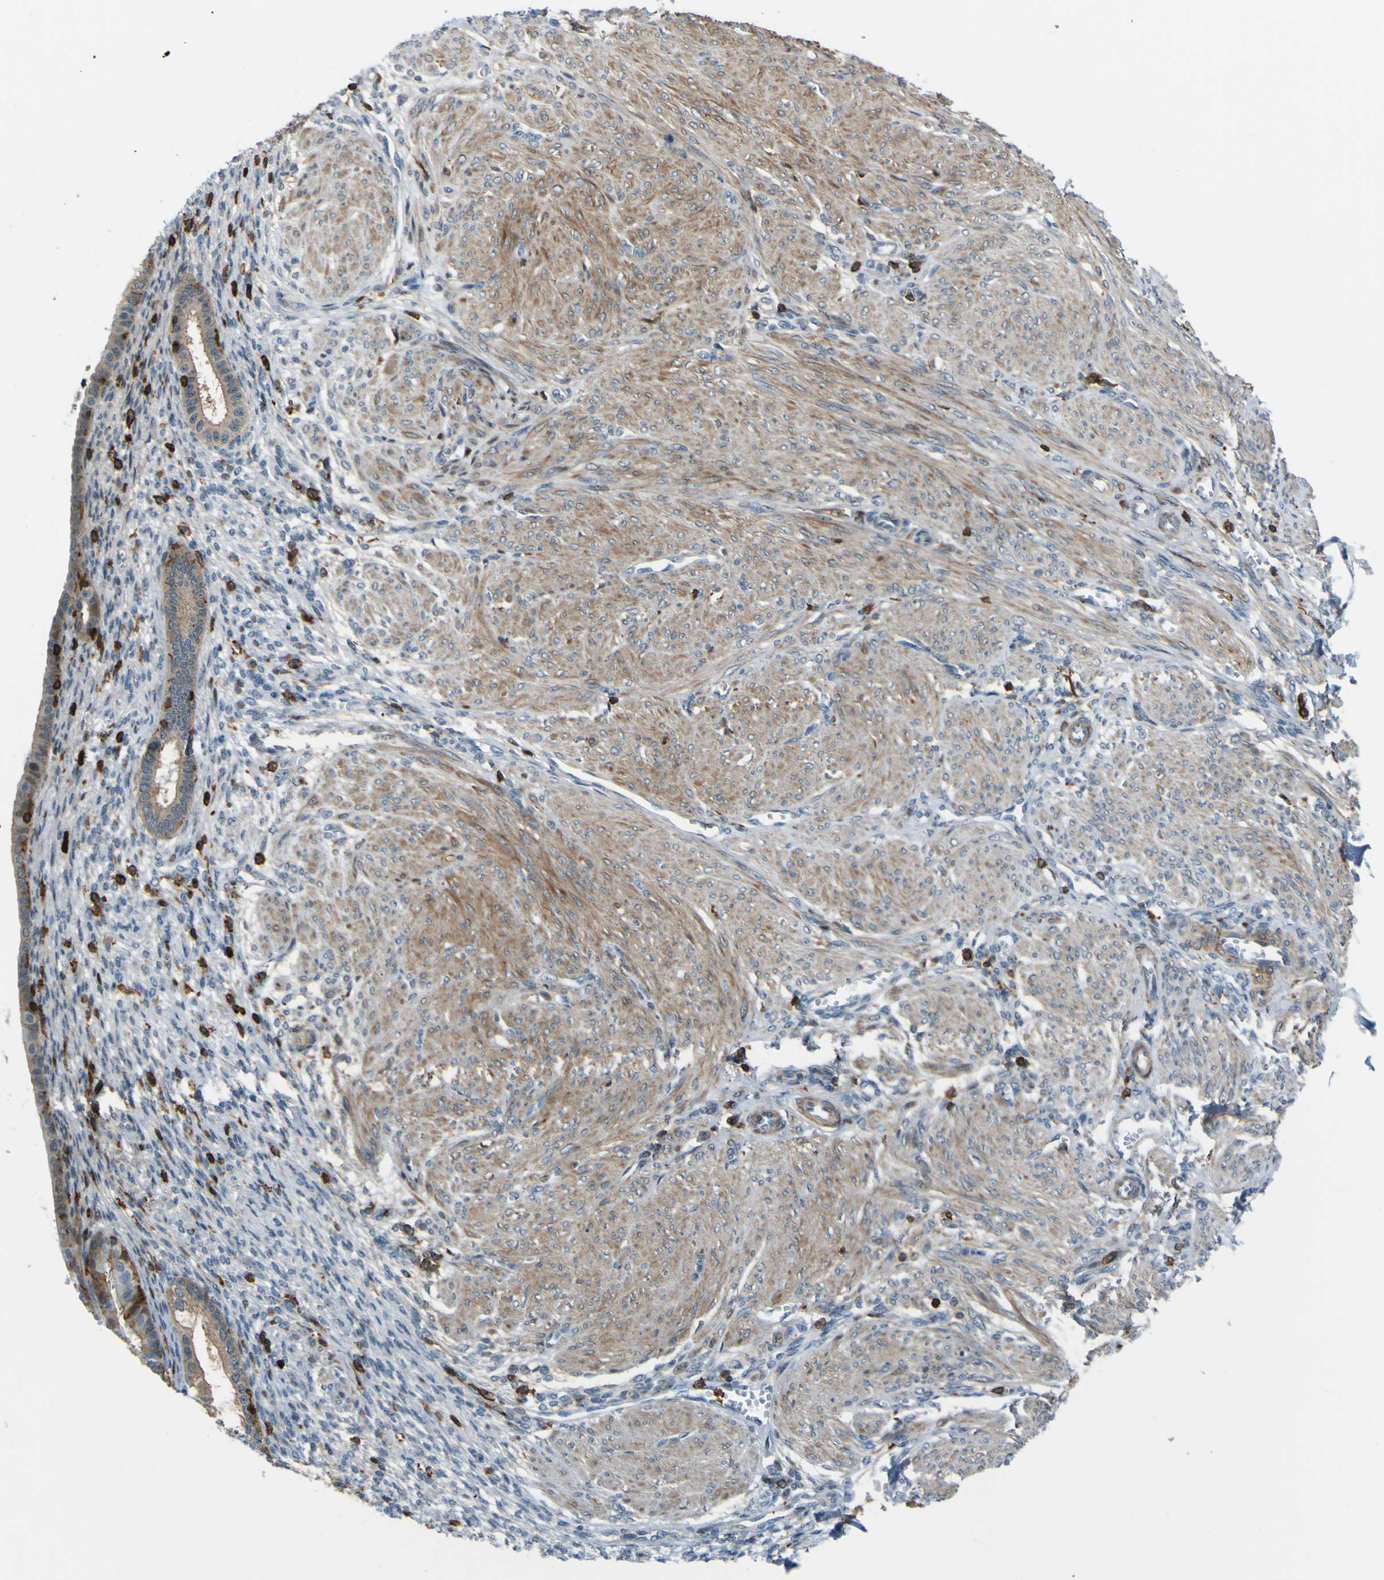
{"staining": {"intensity": "negative", "quantity": "none", "location": "none"}, "tissue": "endometrium", "cell_type": "Cells in endometrial stroma", "image_type": "normal", "snomed": [{"axis": "morphology", "description": "Normal tissue, NOS"}, {"axis": "topography", "description": "Endometrium"}], "caption": "This is an IHC micrograph of benign human endometrium. There is no positivity in cells in endometrial stroma.", "gene": "PCDHB5", "patient": {"sex": "female", "age": 72}}